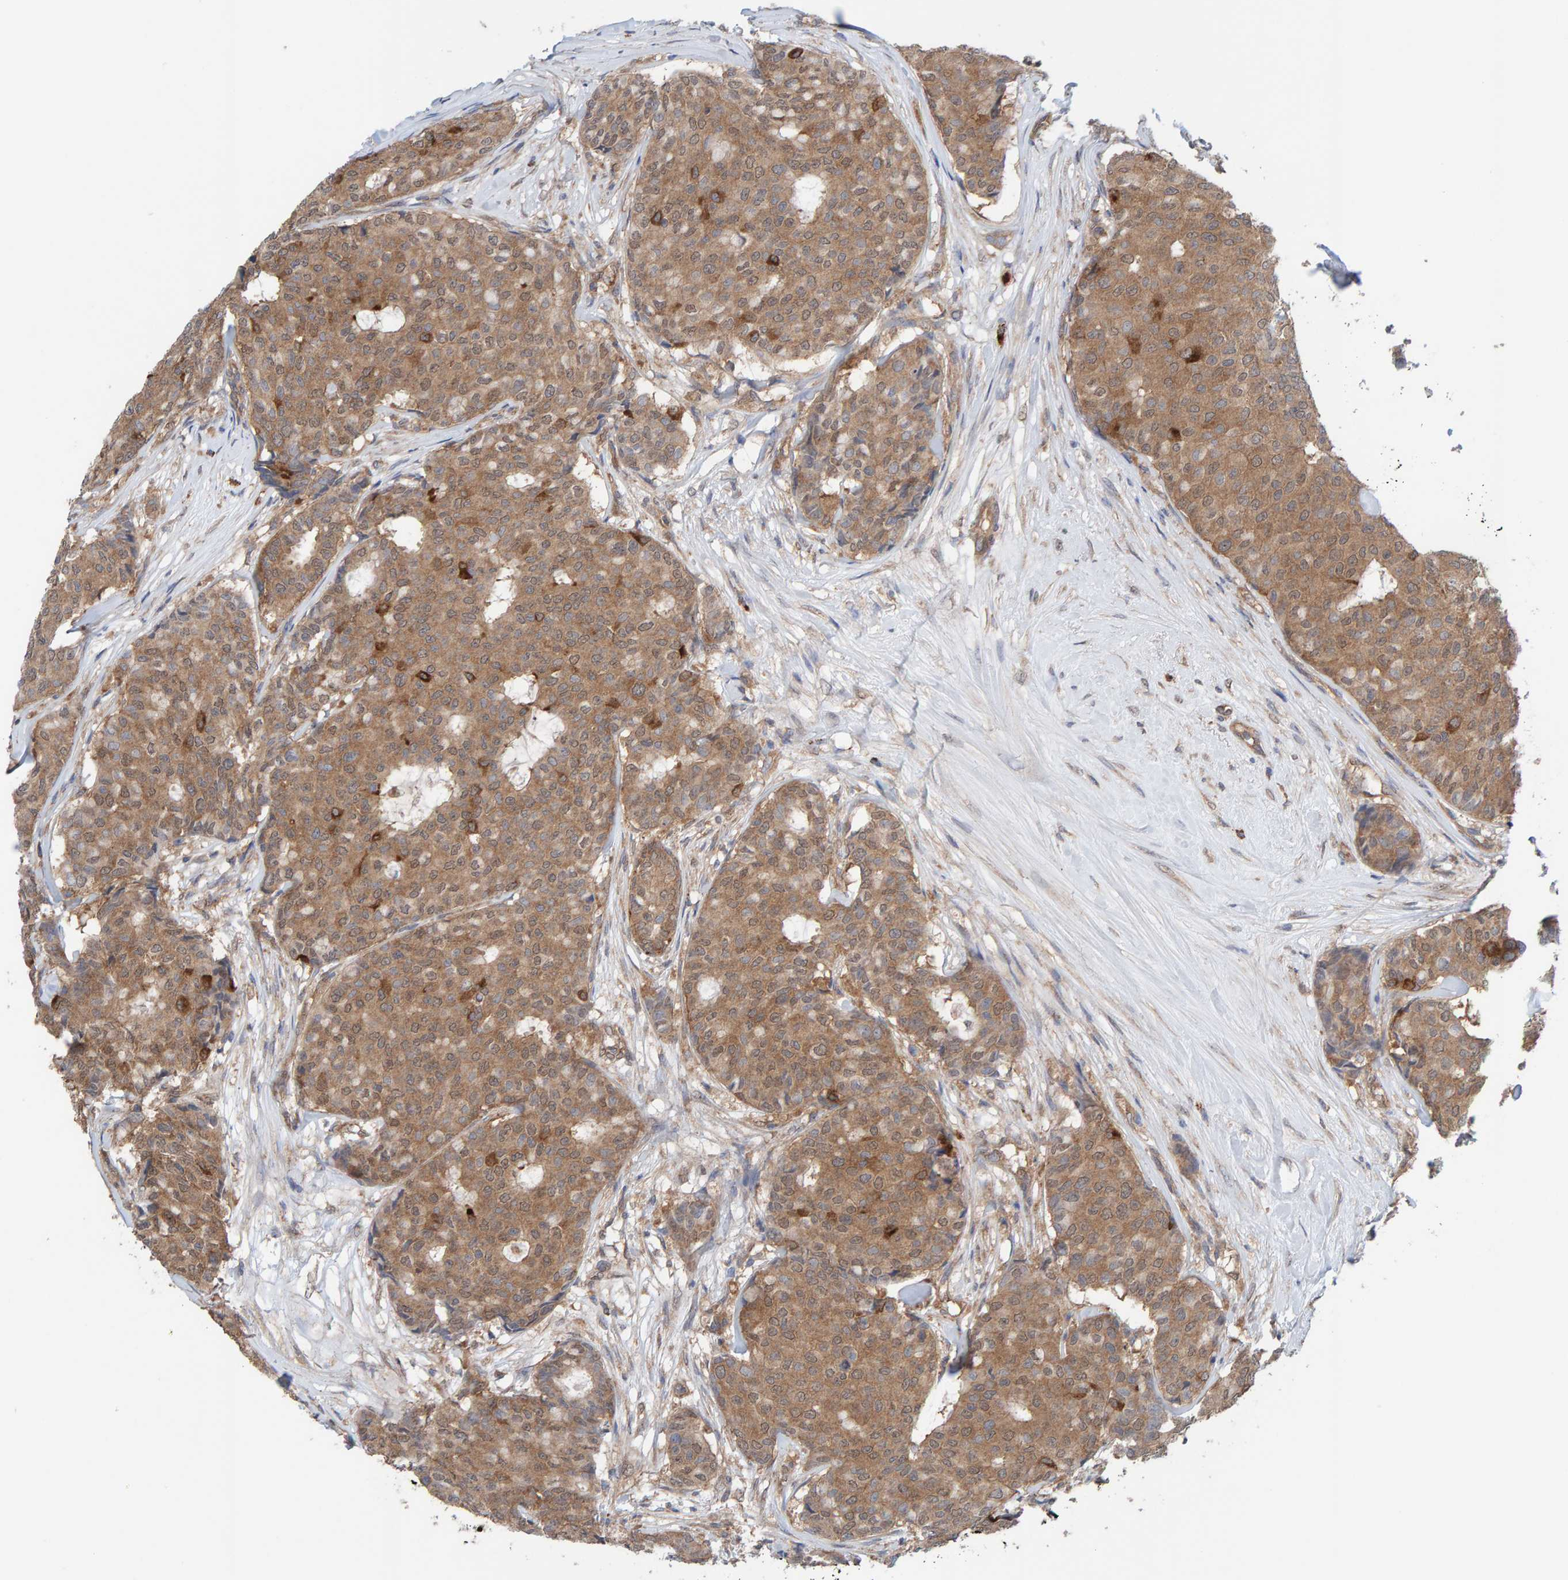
{"staining": {"intensity": "moderate", "quantity": ">75%", "location": "cytoplasmic/membranous"}, "tissue": "breast cancer", "cell_type": "Tumor cells", "image_type": "cancer", "snomed": [{"axis": "morphology", "description": "Duct carcinoma"}, {"axis": "topography", "description": "Breast"}], "caption": "The micrograph reveals a brown stain indicating the presence of a protein in the cytoplasmic/membranous of tumor cells in breast cancer (invasive ductal carcinoma). (DAB (3,3'-diaminobenzidine) IHC with brightfield microscopy, high magnification).", "gene": "LRSAM1", "patient": {"sex": "female", "age": 75}}